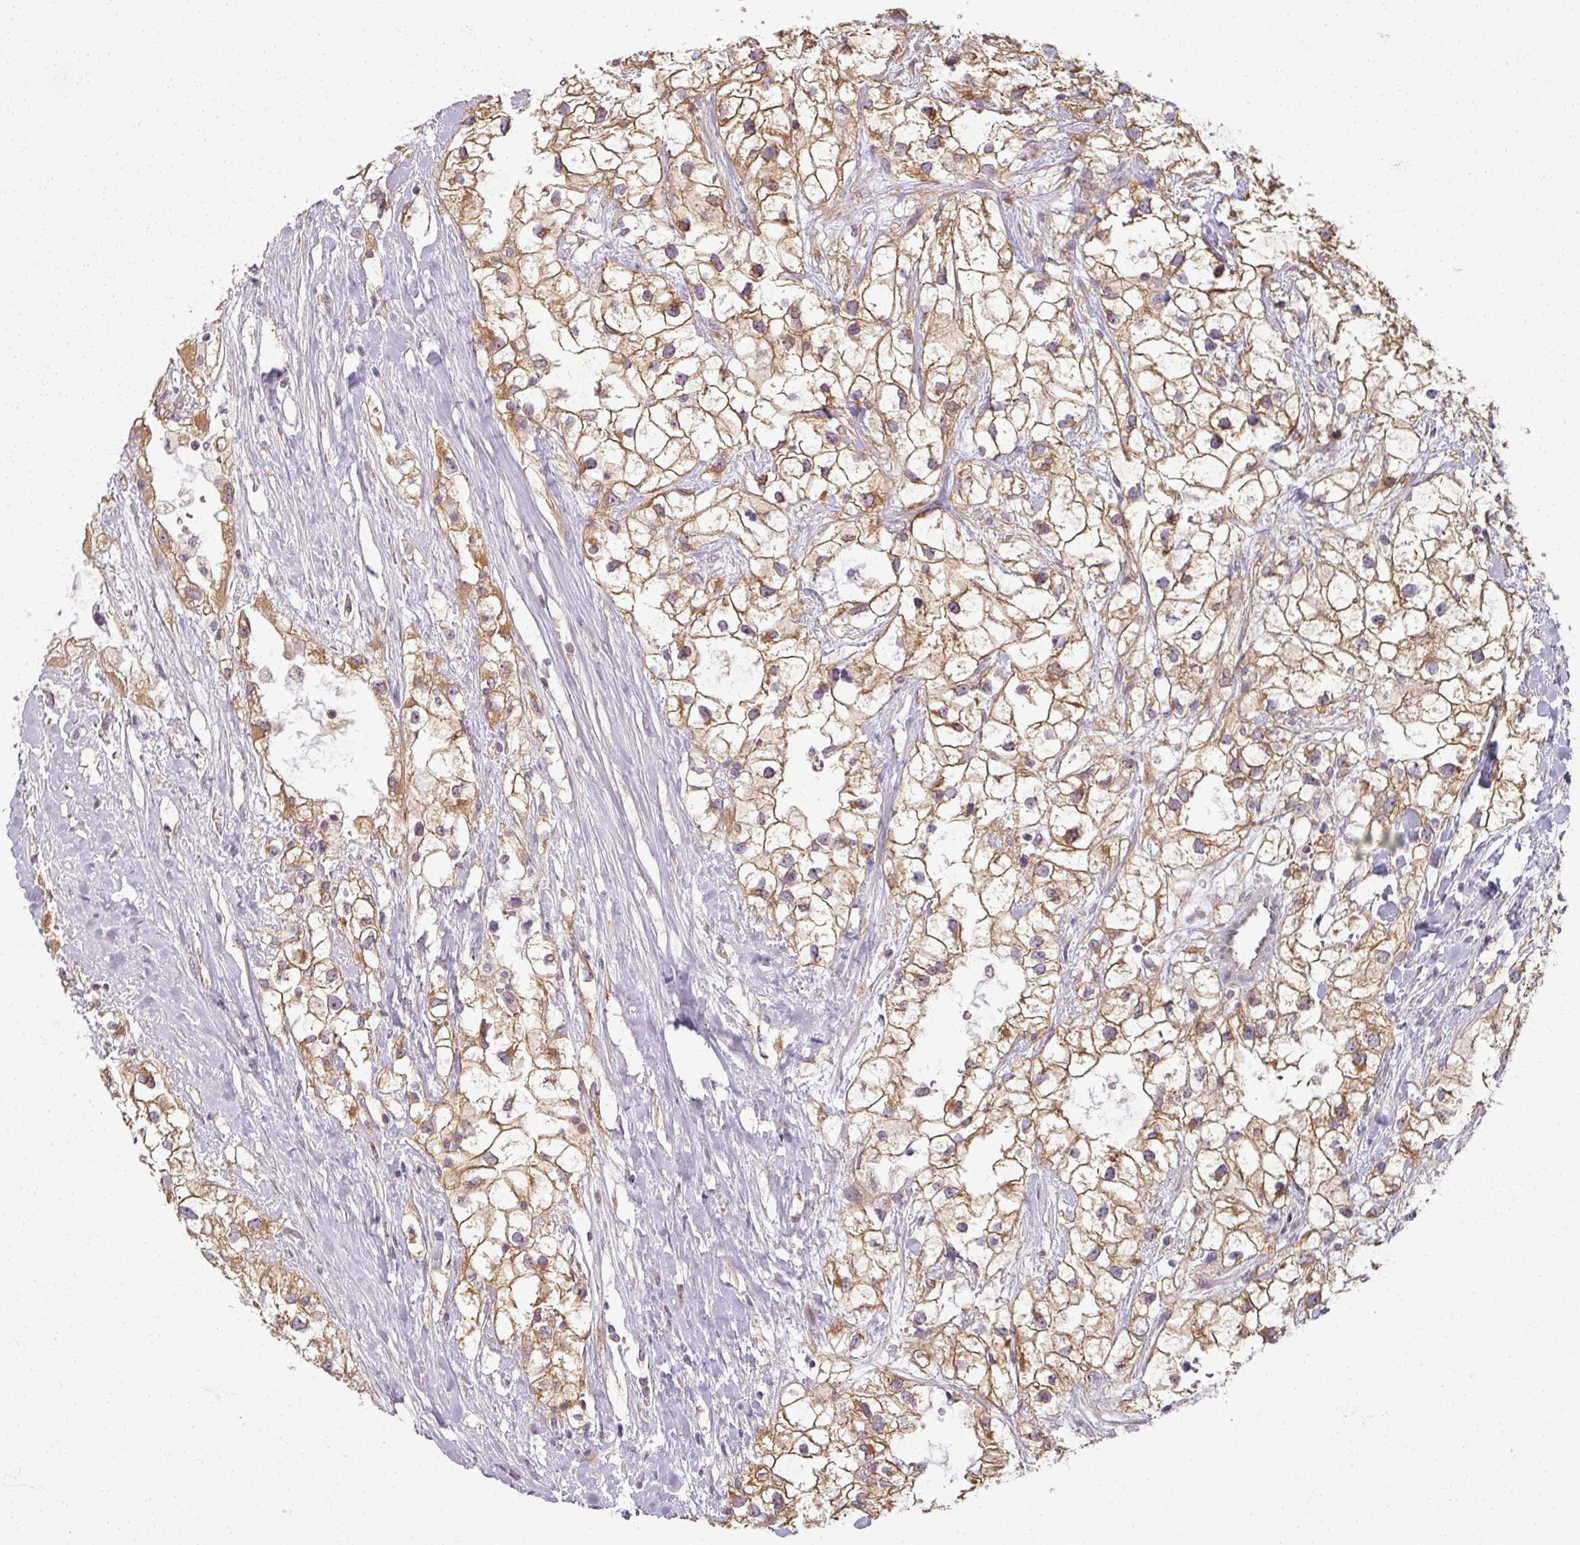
{"staining": {"intensity": "moderate", "quantity": "25%-75%", "location": "cytoplasmic/membranous"}, "tissue": "renal cancer", "cell_type": "Tumor cells", "image_type": "cancer", "snomed": [{"axis": "morphology", "description": "Adenocarcinoma, NOS"}, {"axis": "topography", "description": "Kidney"}], "caption": "Immunohistochemistry histopathology image of neoplastic tissue: human renal adenocarcinoma stained using immunohistochemistry reveals medium levels of moderate protein expression localized specifically in the cytoplasmic/membranous of tumor cells, appearing as a cytoplasmic/membranous brown color.", "gene": "AGPAT4", "patient": {"sex": "male", "age": 59}}